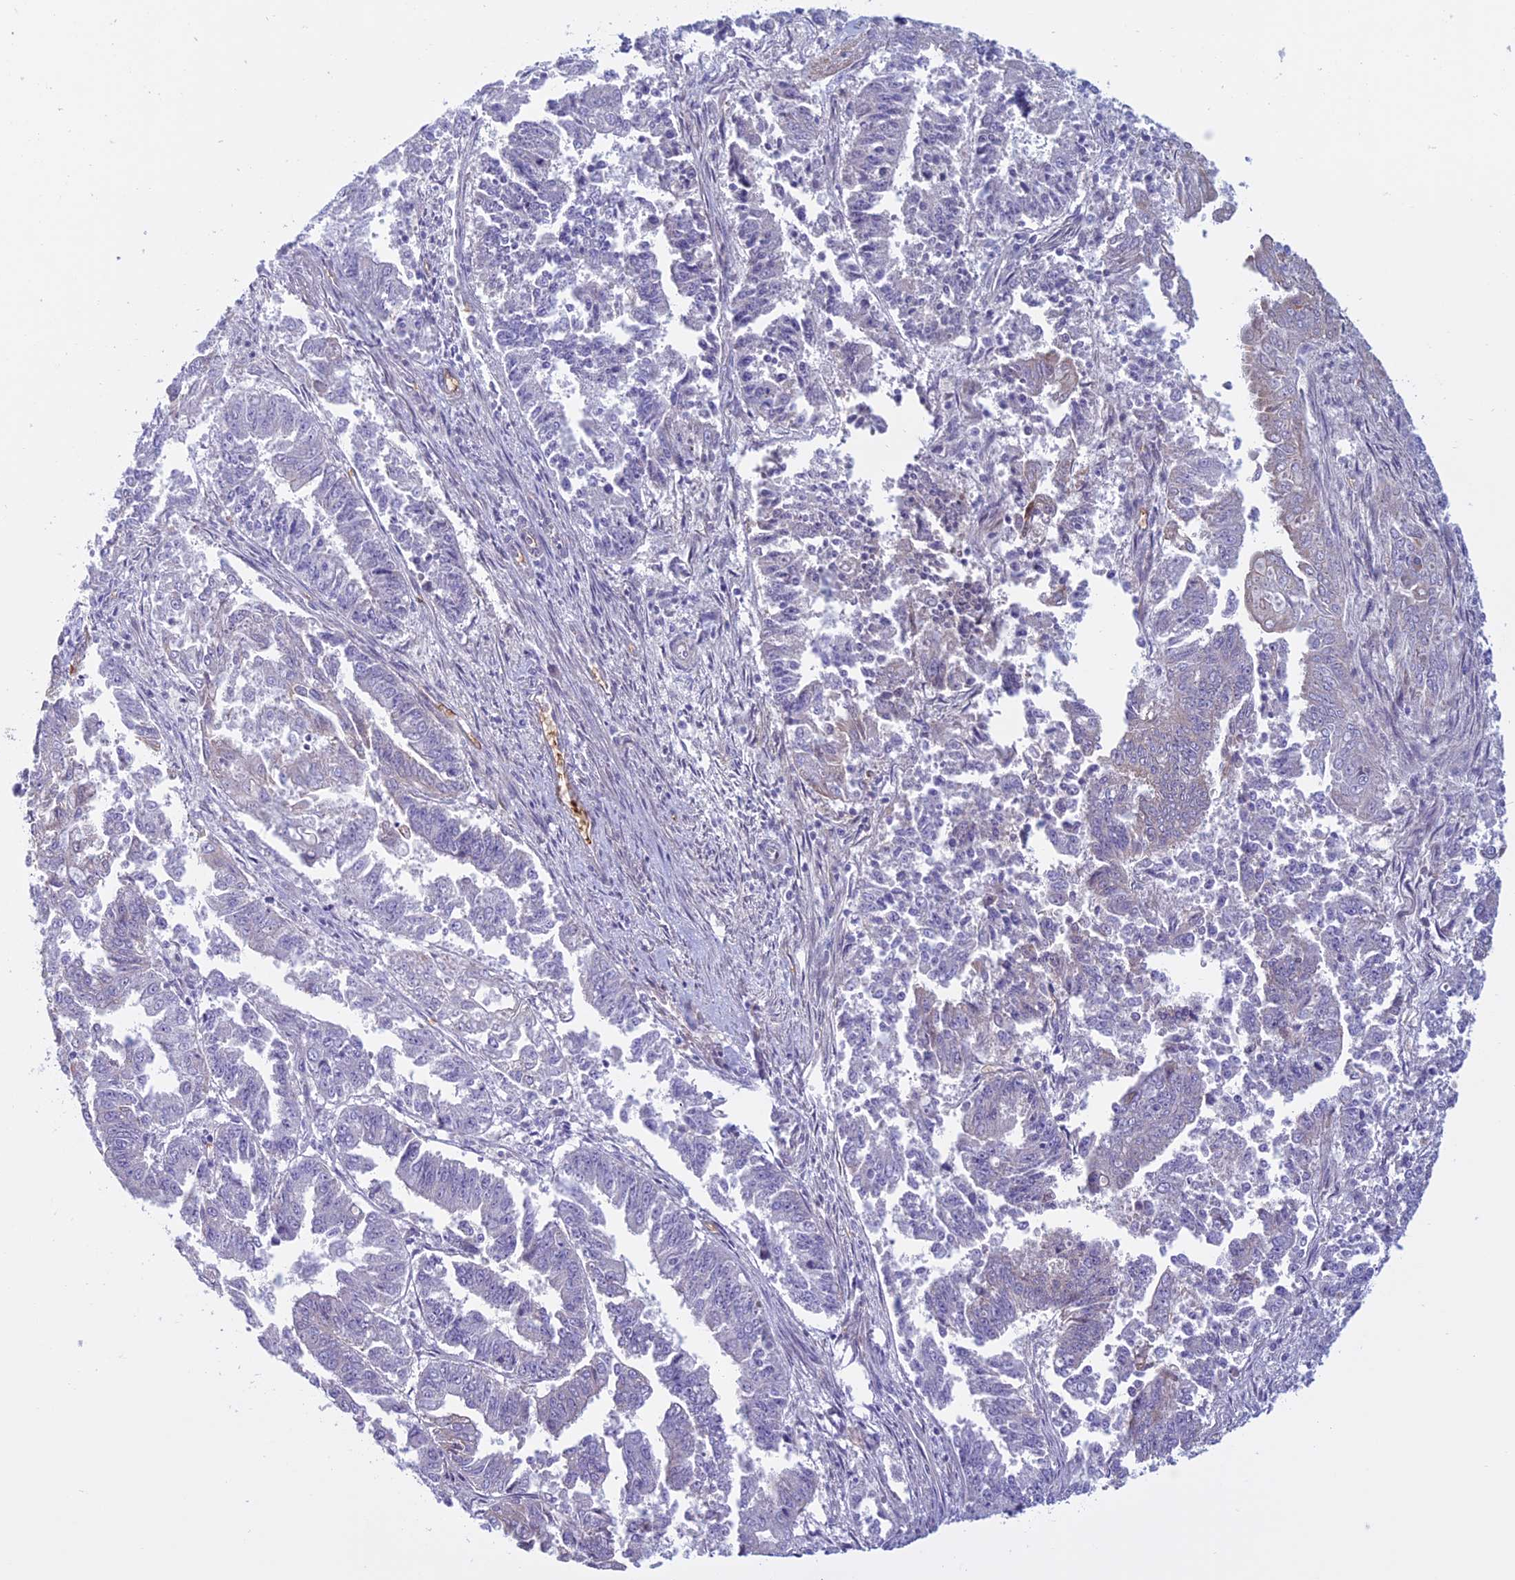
{"staining": {"intensity": "negative", "quantity": "none", "location": "none"}, "tissue": "endometrial cancer", "cell_type": "Tumor cells", "image_type": "cancer", "snomed": [{"axis": "morphology", "description": "Adenocarcinoma, NOS"}, {"axis": "topography", "description": "Endometrium"}], "caption": "This is an immunohistochemistry photomicrograph of human endometrial cancer. There is no staining in tumor cells.", "gene": "ANGPTL2", "patient": {"sex": "female", "age": 73}}